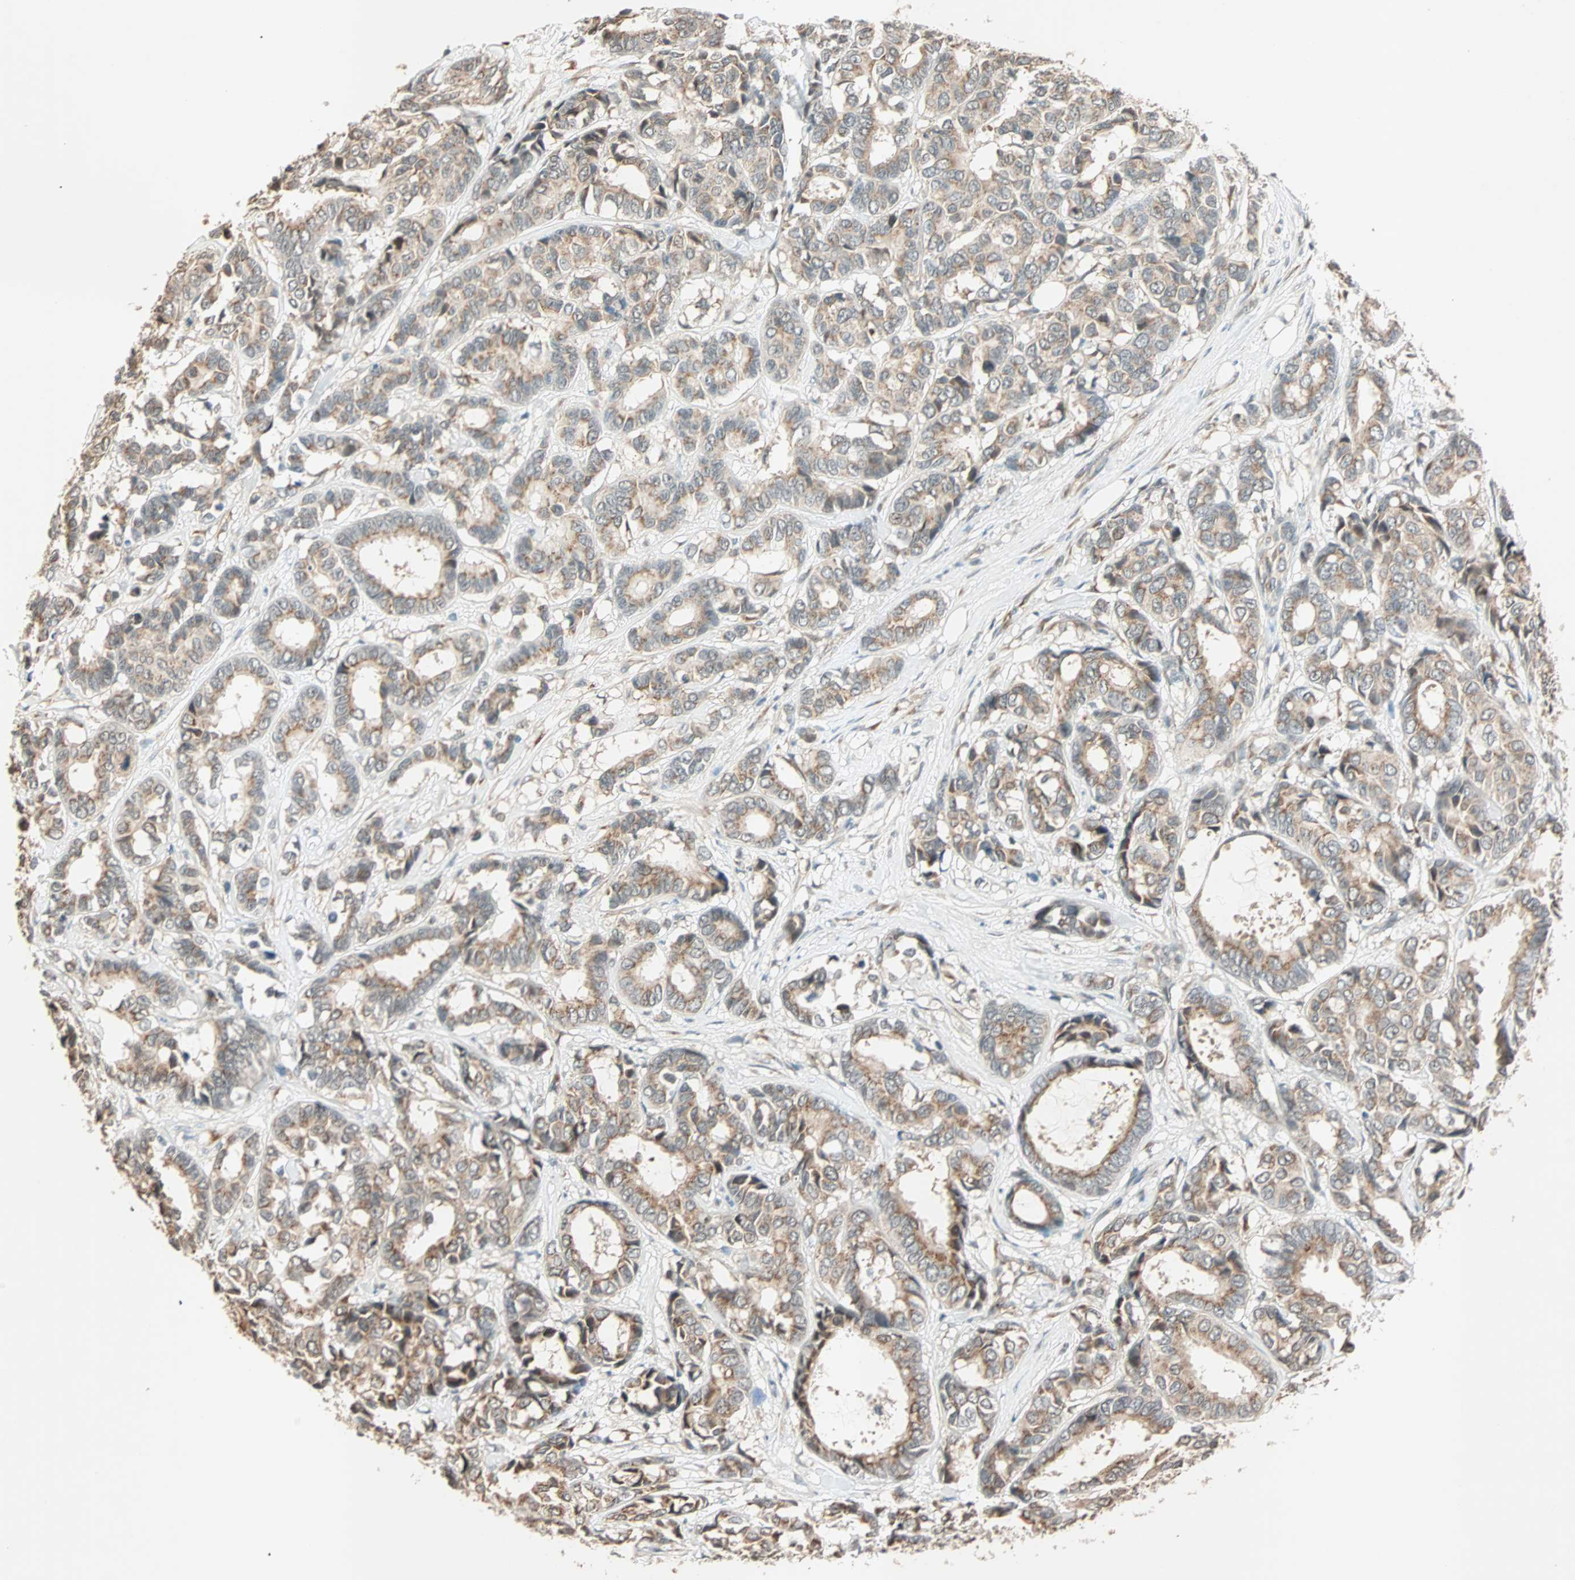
{"staining": {"intensity": "weak", "quantity": "25%-75%", "location": "cytoplasmic/membranous"}, "tissue": "breast cancer", "cell_type": "Tumor cells", "image_type": "cancer", "snomed": [{"axis": "morphology", "description": "Duct carcinoma"}, {"axis": "topography", "description": "Breast"}], "caption": "Breast cancer stained with DAB (3,3'-diaminobenzidine) immunohistochemistry (IHC) displays low levels of weak cytoplasmic/membranous staining in approximately 25%-75% of tumor cells.", "gene": "PRDM2", "patient": {"sex": "female", "age": 87}}